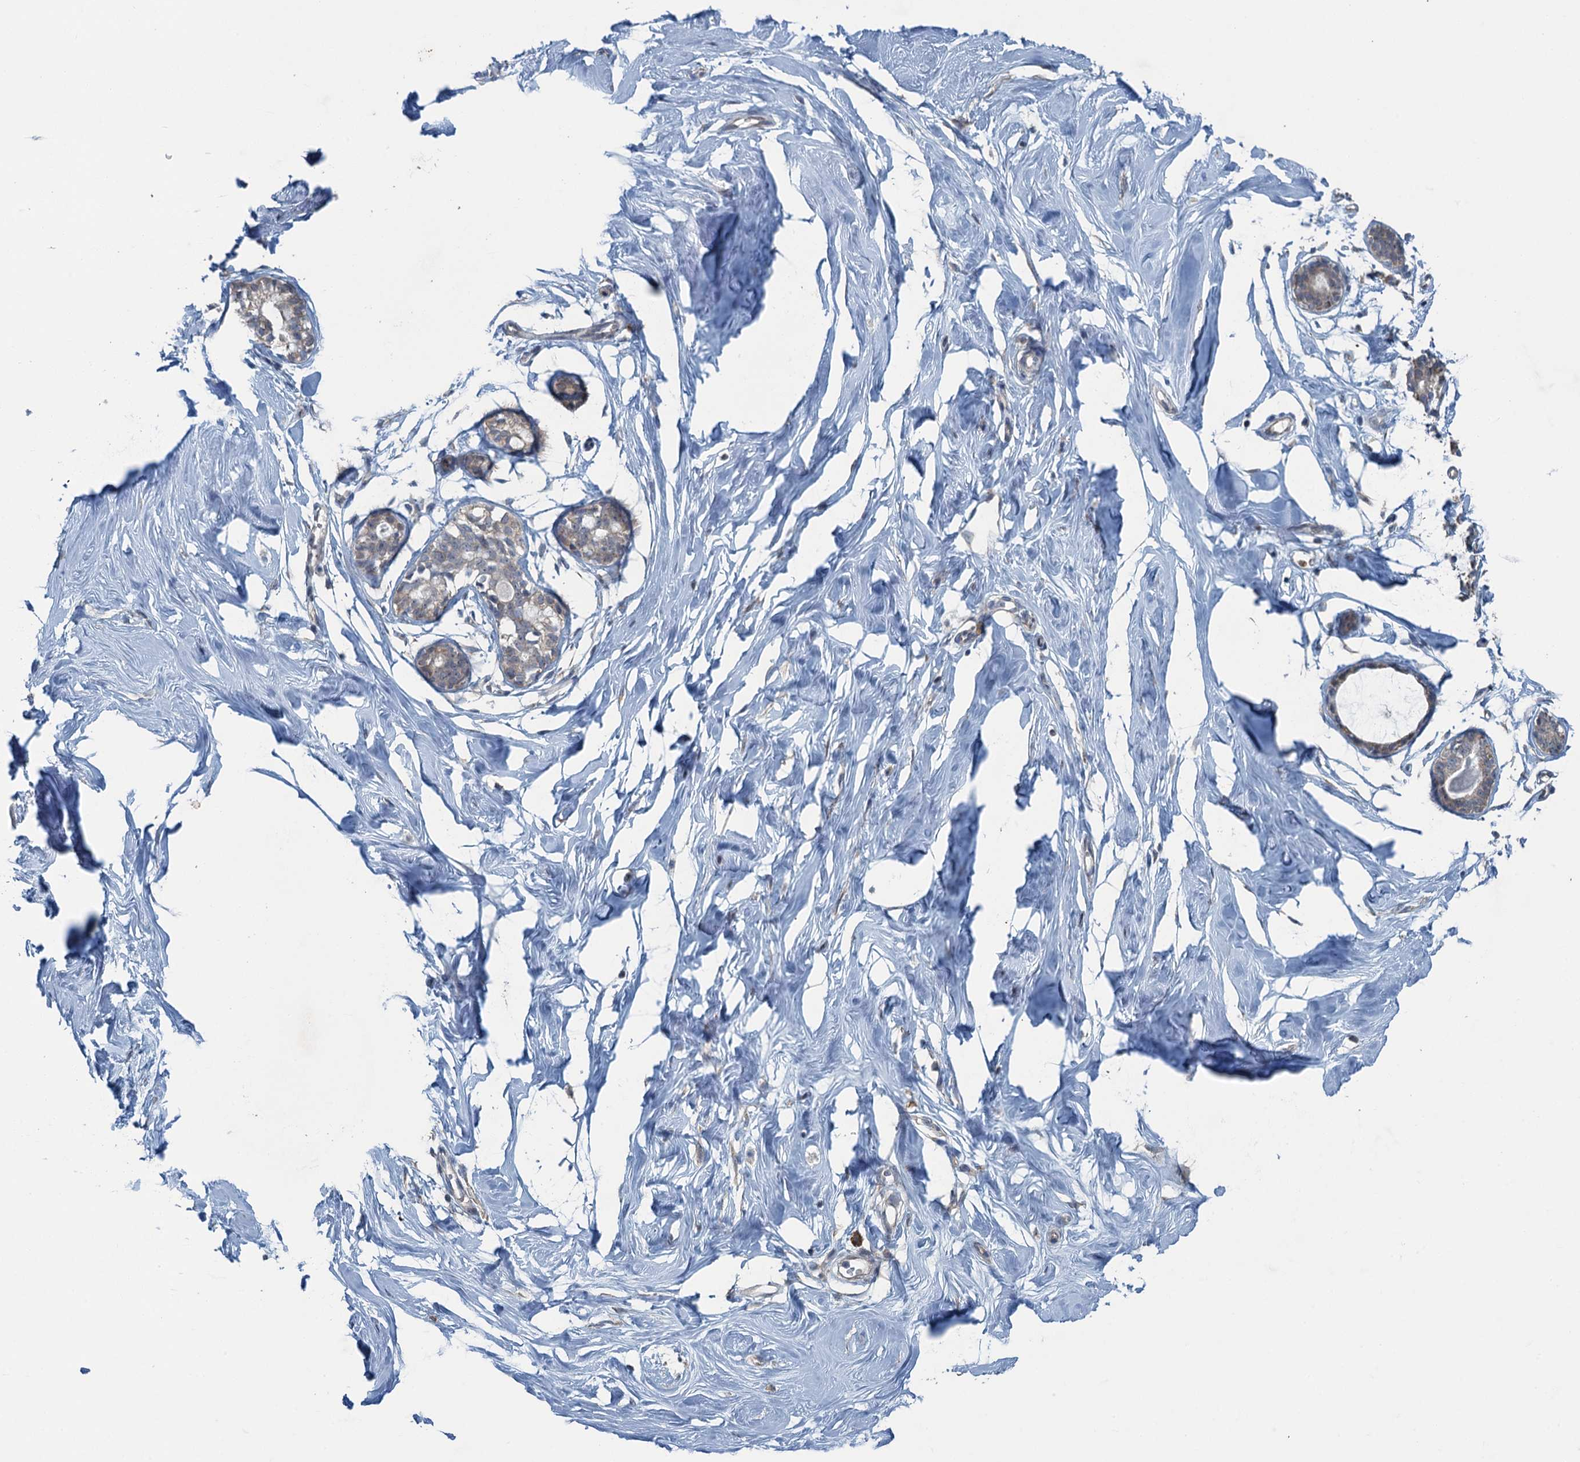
{"staining": {"intensity": "negative", "quantity": "none", "location": "none"}, "tissue": "breast", "cell_type": "Adipocytes", "image_type": "normal", "snomed": [{"axis": "morphology", "description": "Normal tissue, NOS"}, {"axis": "morphology", "description": "Adenoma, NOS"}, {"axis": "topography", "description": "Breast"}], "caption": "The image shows no staining of adipocytes in normal breast. (DAB IHC, high magnification).", "gene": "TEX35", "patient": {"sex": "female", "age": 23}}